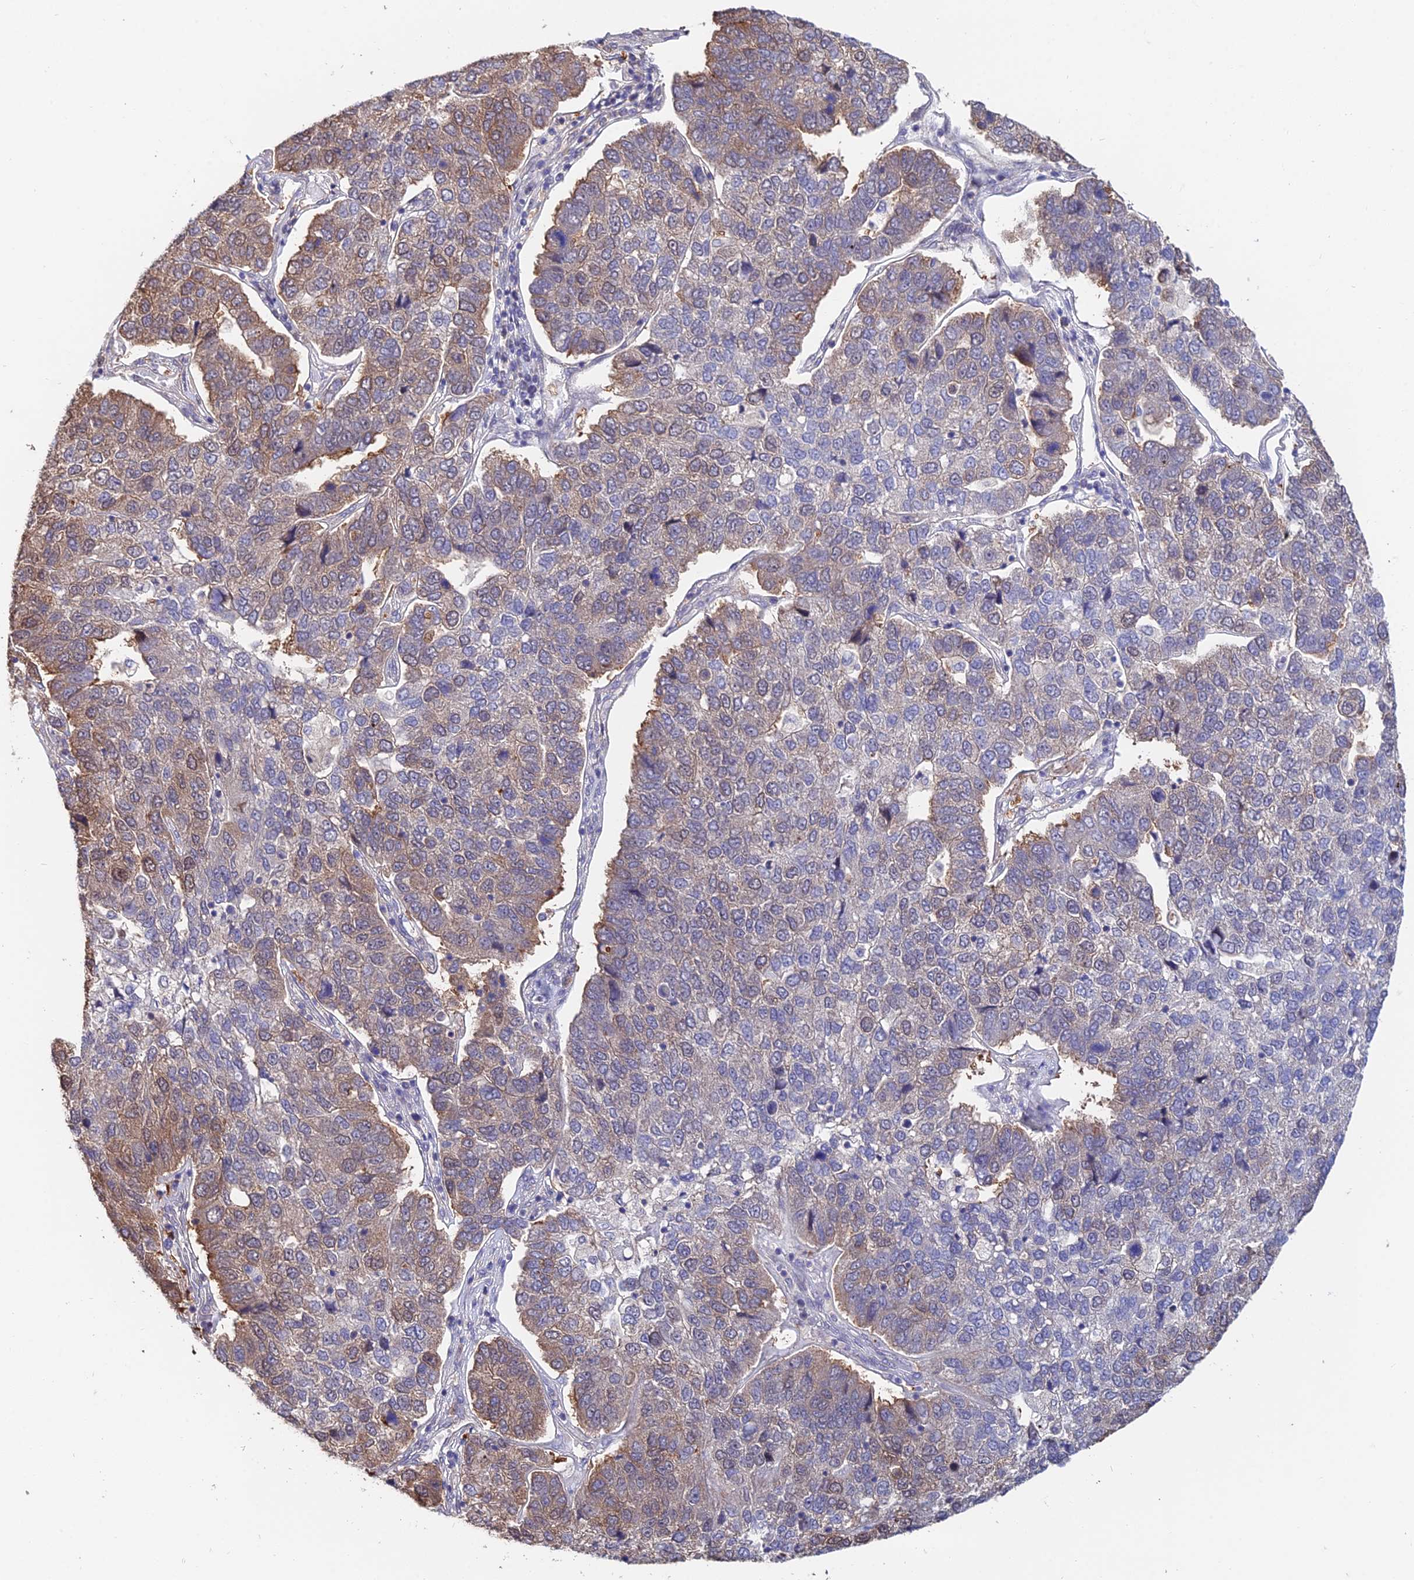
{"staining": {"intensity": "moderate", "quantity": "25%-75%", "location": "cytoplasmic/membranous"}, "tissue": "pancreatic cancer", "cell_type": "Tumor cells", "image_type": "cancer", "snomed": [{"axis": "morphology", "description": "Adenocarcinoma, NOS"}, {"axis": "topography", "description": "Pancreas"}], "caption": "Immunohistochemistry (DAB (3,3'-diaminobenzidine)) staining of pancreatic adenocarcinoma reveals moderate cytoplasmic/membranous protein staining in approximately 25%-75% of tumor cells. Nuclei are stained in blue.", "gene": "INPP4A", "patient": {"sex": "female", "age": 61}}